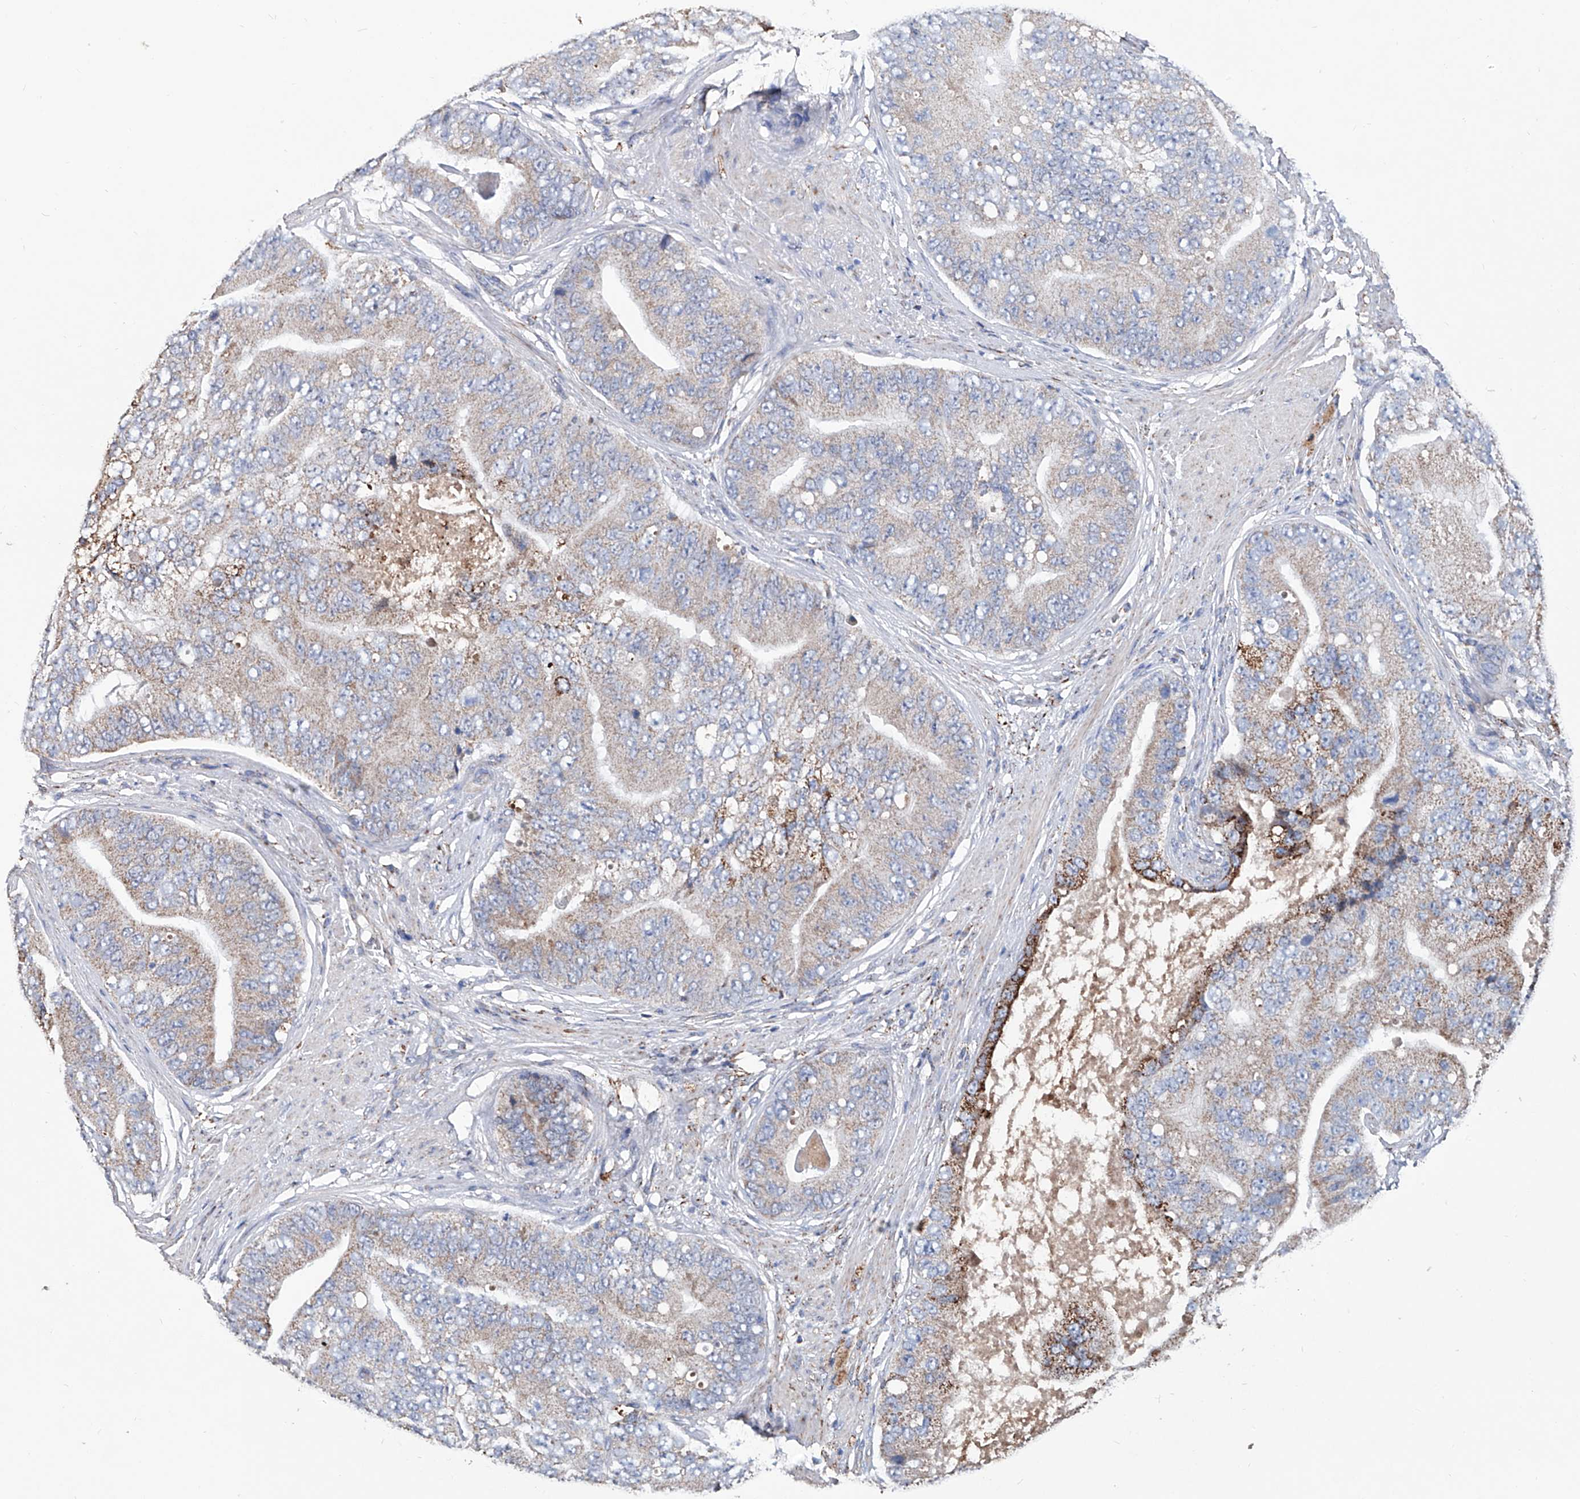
{"staining": {"intensity": "moderate", "quantity": "<25%", "location": "cytoplasmic/membranous"}, "tissue": "prostate cancer", "cell_type": "Tumor cells", "image_type": "cancer", "snomed": [{"axis": "morphology", "description": "Adenocarcinoma, High grade"}, {"axis": "topography", "description": "Prostate"}], "caption": "A brown stain shows moderate cytoplasmic/membranous positivity of a protein in prostate adenocarcinoma (high-grade) tumor cells. (DAB = brown stain, brightfield microscopy at high magnification).", "gene": "NHS", "patient": {"sex": "male", "age": 70}}